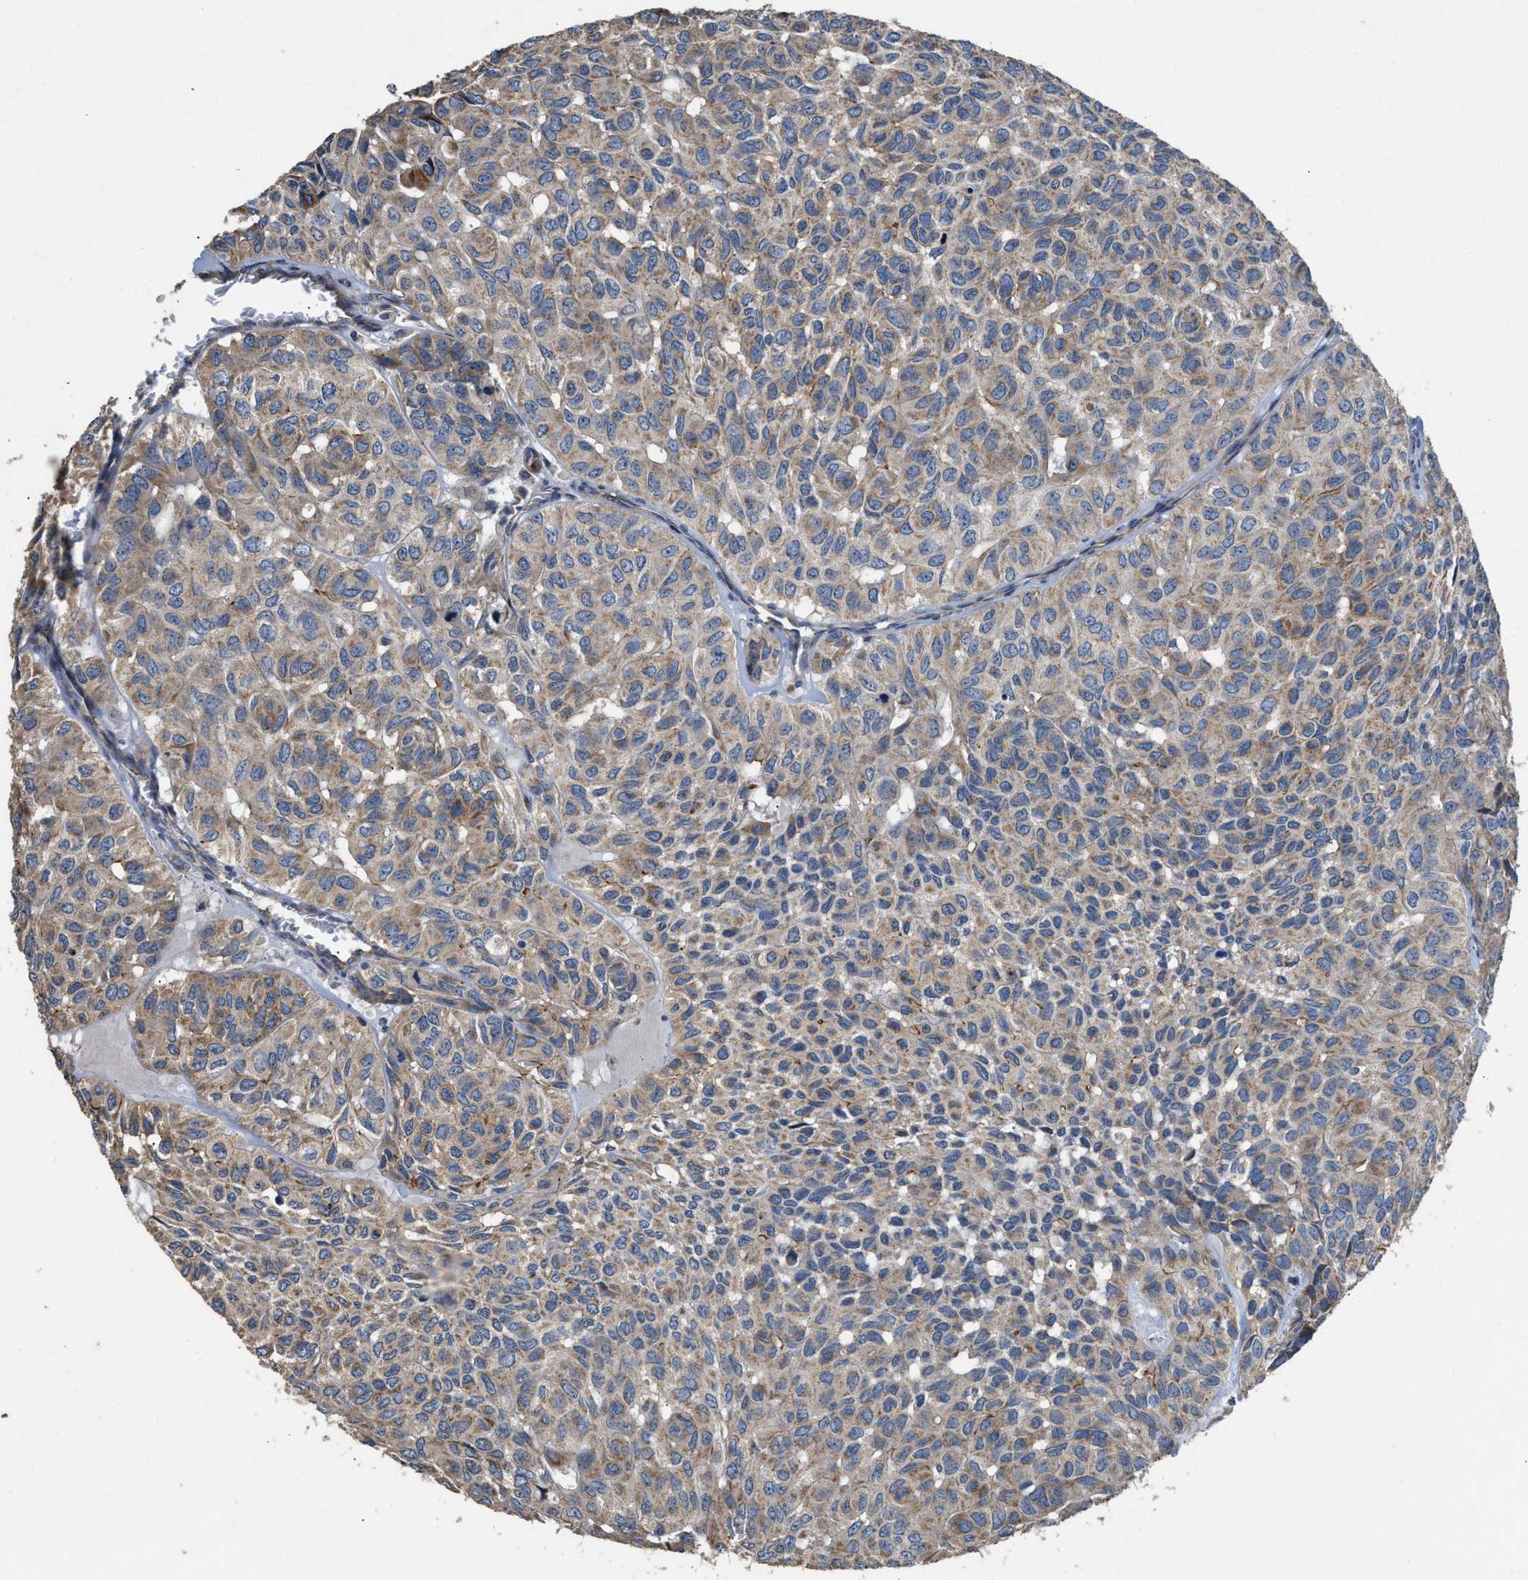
{"staining": {"intensity": "weak", "quantity": ">75%", "location": "cytoplasmic/membranous"}, "tissue": "head and neck cancer", "cell_type": "Tumor cells", "image_type": "cancer", "snomed": [{"axis": "morphology", "description": "Adenocarcinoma, NOS"}, {"axis": "topography", "description": "Salivary gland, NOS"}, {"axis": "topography", "description": "Head-Neck"}], "caption": "The immunohistochemical stain shows weak cytoplasmic/membranous expression in tumor cells of head and neck cancer tissue.", "gene": "TMEM150A", "patient": {"sex": "female", "age": 76}}